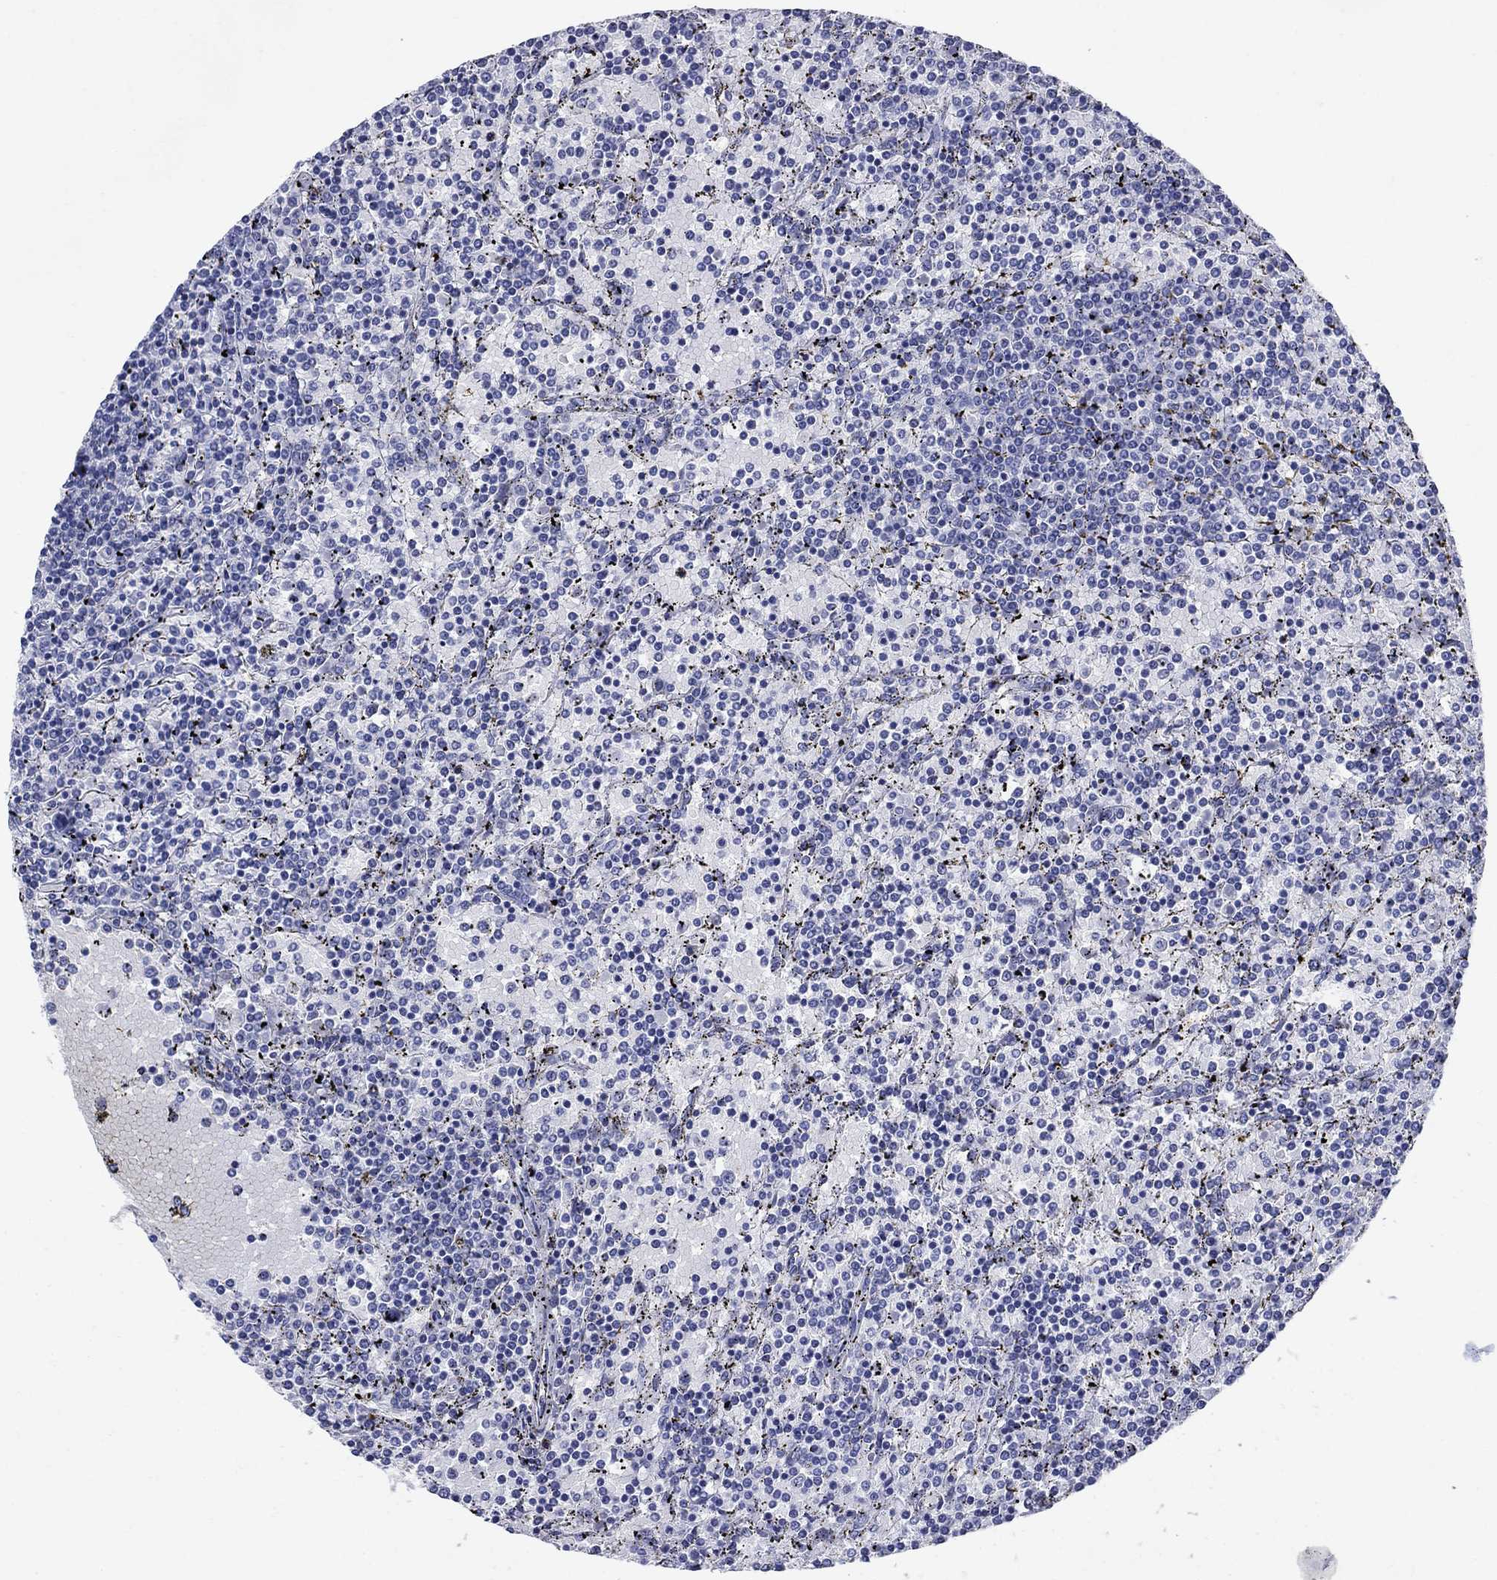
{"staining": {"intensity": "negative", "quantity": "none", "location": "none"}, "tissue": "lymphoma", "cell_type": "Tumor cells", "image_type": "cancer", "snomed": [{"axis": "morphology", "description": "Malignant lymphoma, non-Hodgkin's type, Low grade"}, {"axis": "topography", "description": "Spleen"}], "caption": "This is a histopathology image of immunohistochemistry staining of low-grade malignant lymphoma, non-Hodgkin's type, which shows no staining in tumor cells.", "gene": "SULT2B1", "patient": {"sex": "female", "age": 77}}